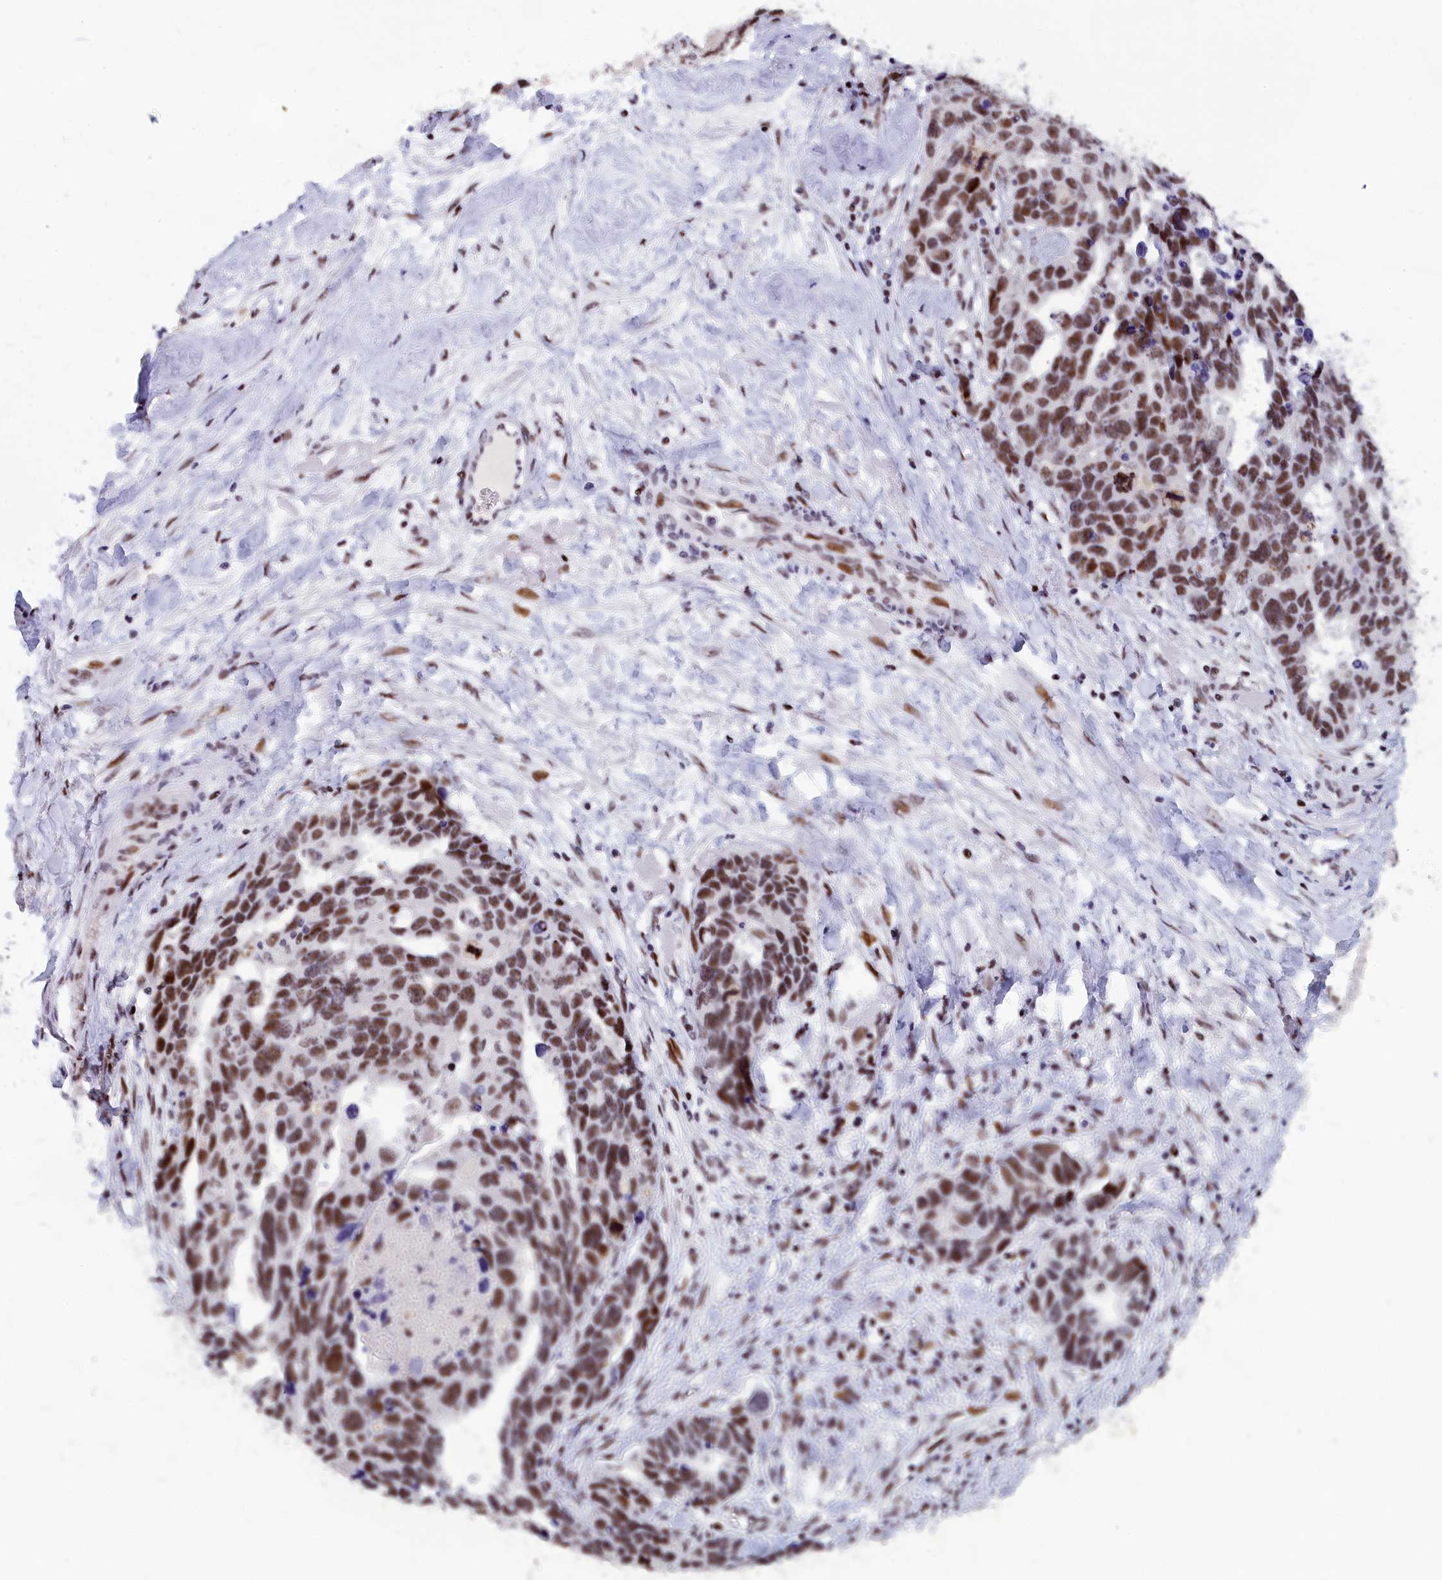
{"staining": {"intensity": "moderate", "quantity": ">75%", "location": "nuclear"}, "tissue": "ovarian cancer", "cell_type": "Tumor cells", "image_type": "cancer", "snomed": [{"axis": "morphology", "description": "Cystadenocarcinoma, serous, NOS"}, {"axis": "topography", "description": "Ovary"}], "caption": "Immunohistochemical staining of ovarian serous cystadenocarcinoma shows medium levels of moderate nuclear staining in approximately >75% of tumor cells.", "gene": "NSA2", "patient": {"sex": "female", "age": 54}}